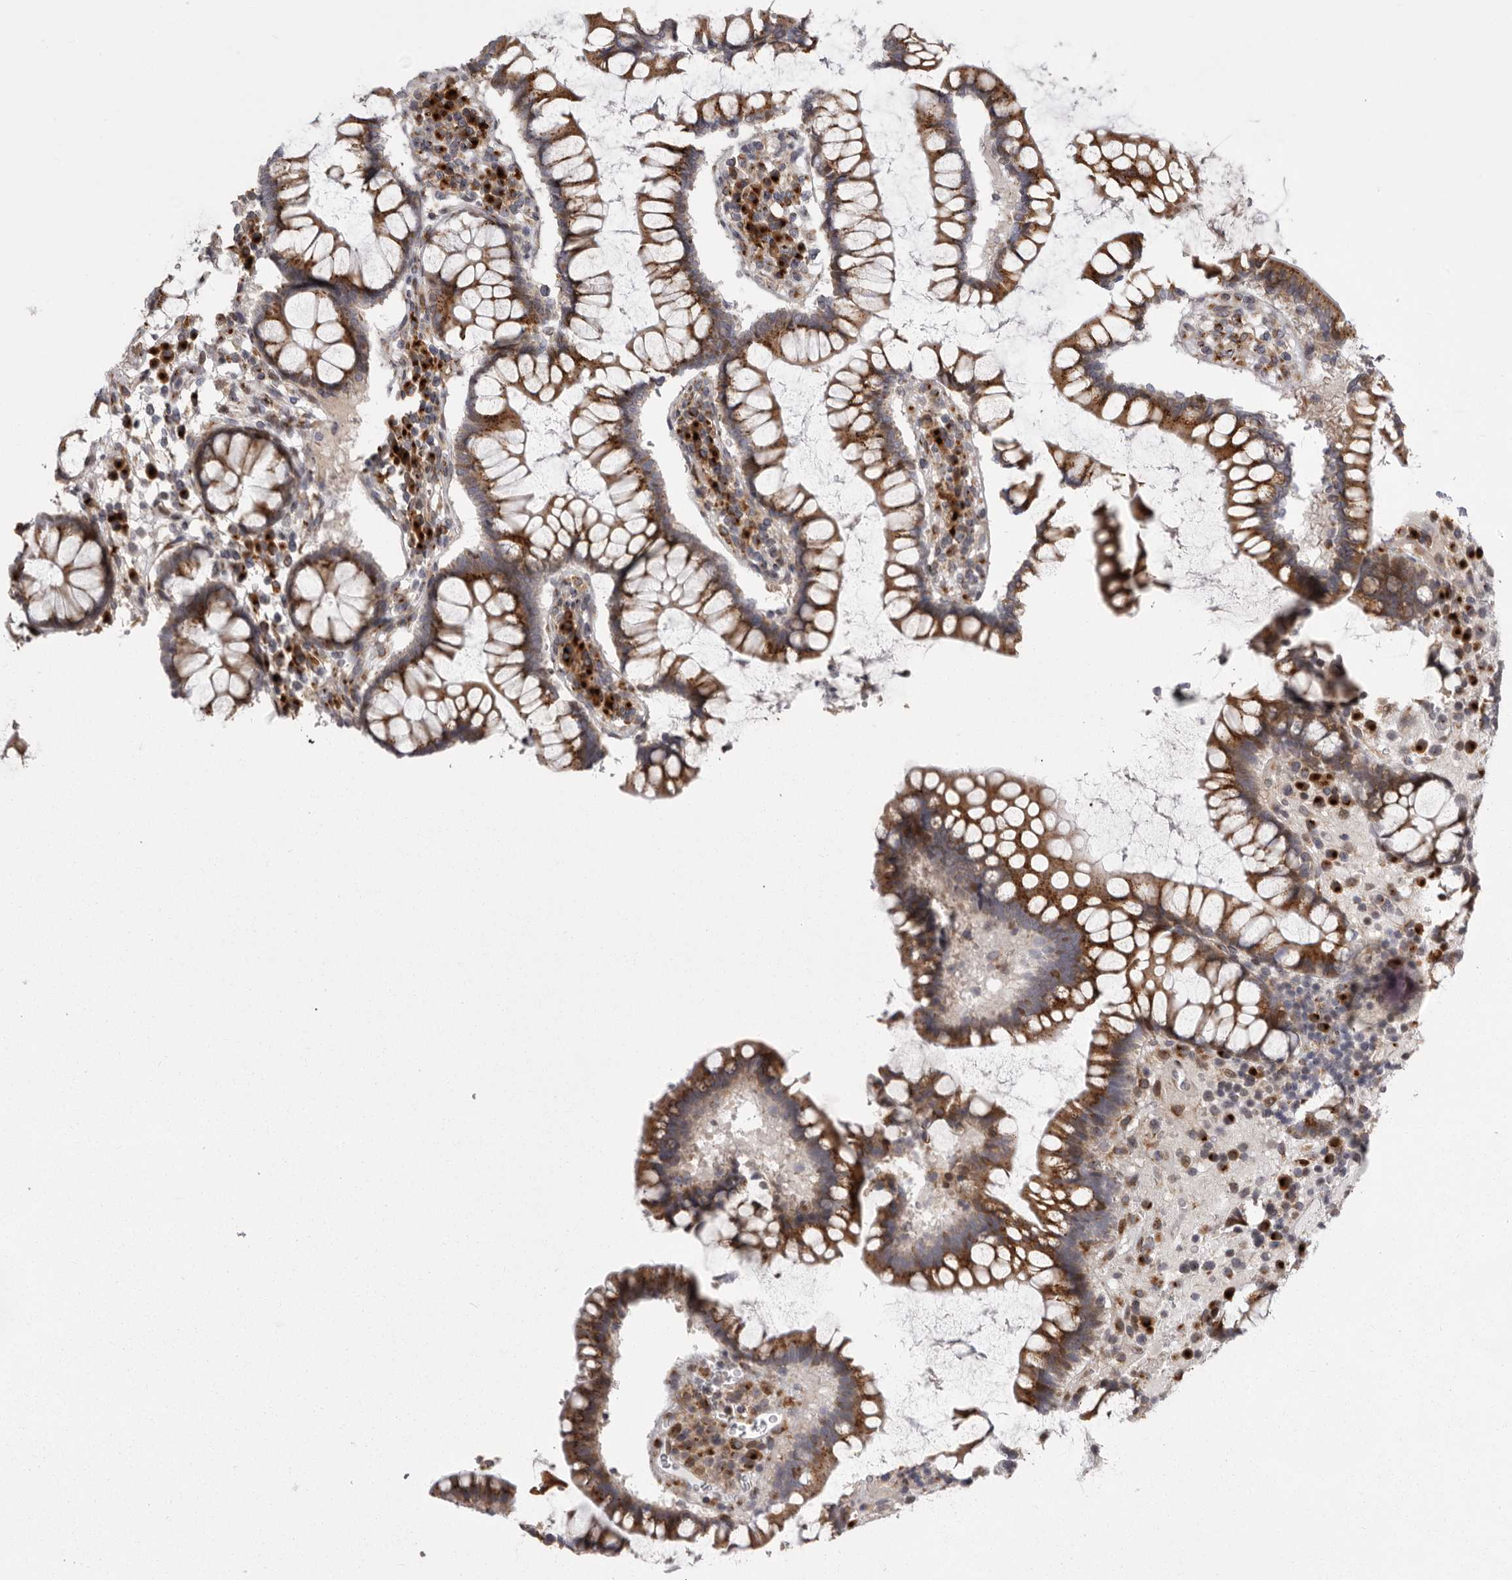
{"staining": {"intensity": "negative", "quantity": "none", "location": "none"}, "tissue": "colon", "cell_type": "Endothelial cells", "image_type": "normal", "snomed": [{"axis": "morphology", "description": "Normal tissue, NOS"}, {"axis": "topography", "description": "Colon"}], "caption": "Endothelial cells are negative for protein expression in normal human colon. The staining is performed using DAB (3,3'-diaminobenzidine) brown chromogen with nuclei counter-stained in using hematoxylin.", "gene": "WDR47", "patient": {"sex": "female", "age": 79}}